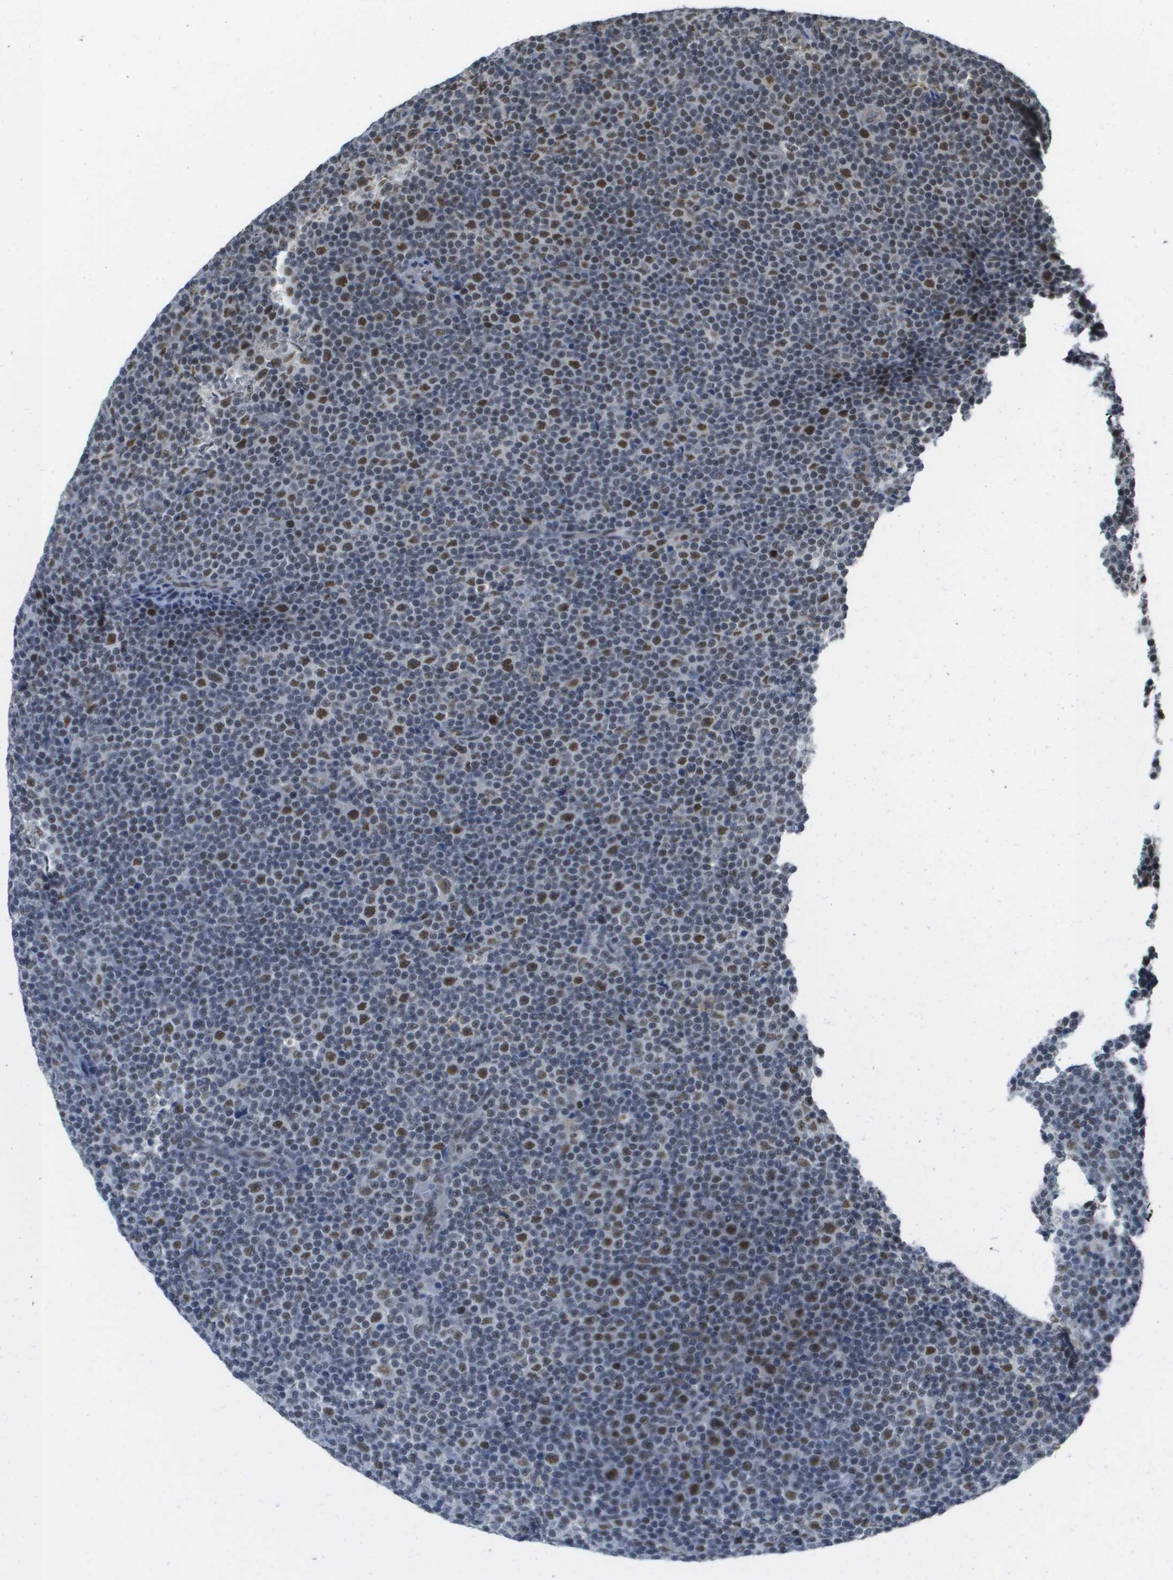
{"staining": {"intensity": "moderate", "quantity": "25%-75%", "location": "nuclear"}, "tissue": "lymphoma", "cell_type": "Tumor cells", "image_type": "cancer", "snomed": [{"axis": "morphology", "description": "Malignant lymphoma, non-Hodgkin's type, Low grade"}, {"axis": "topography", "description": "Lymph node"}], "caption": "Moderate nuclear expression is seen in approximately 25%-75% of tumor cells in low-grade malignant lymphoma, non-Hodgkin's type.", "gene": "ISY1", "patient": {"sex": "female", "age": 67}}